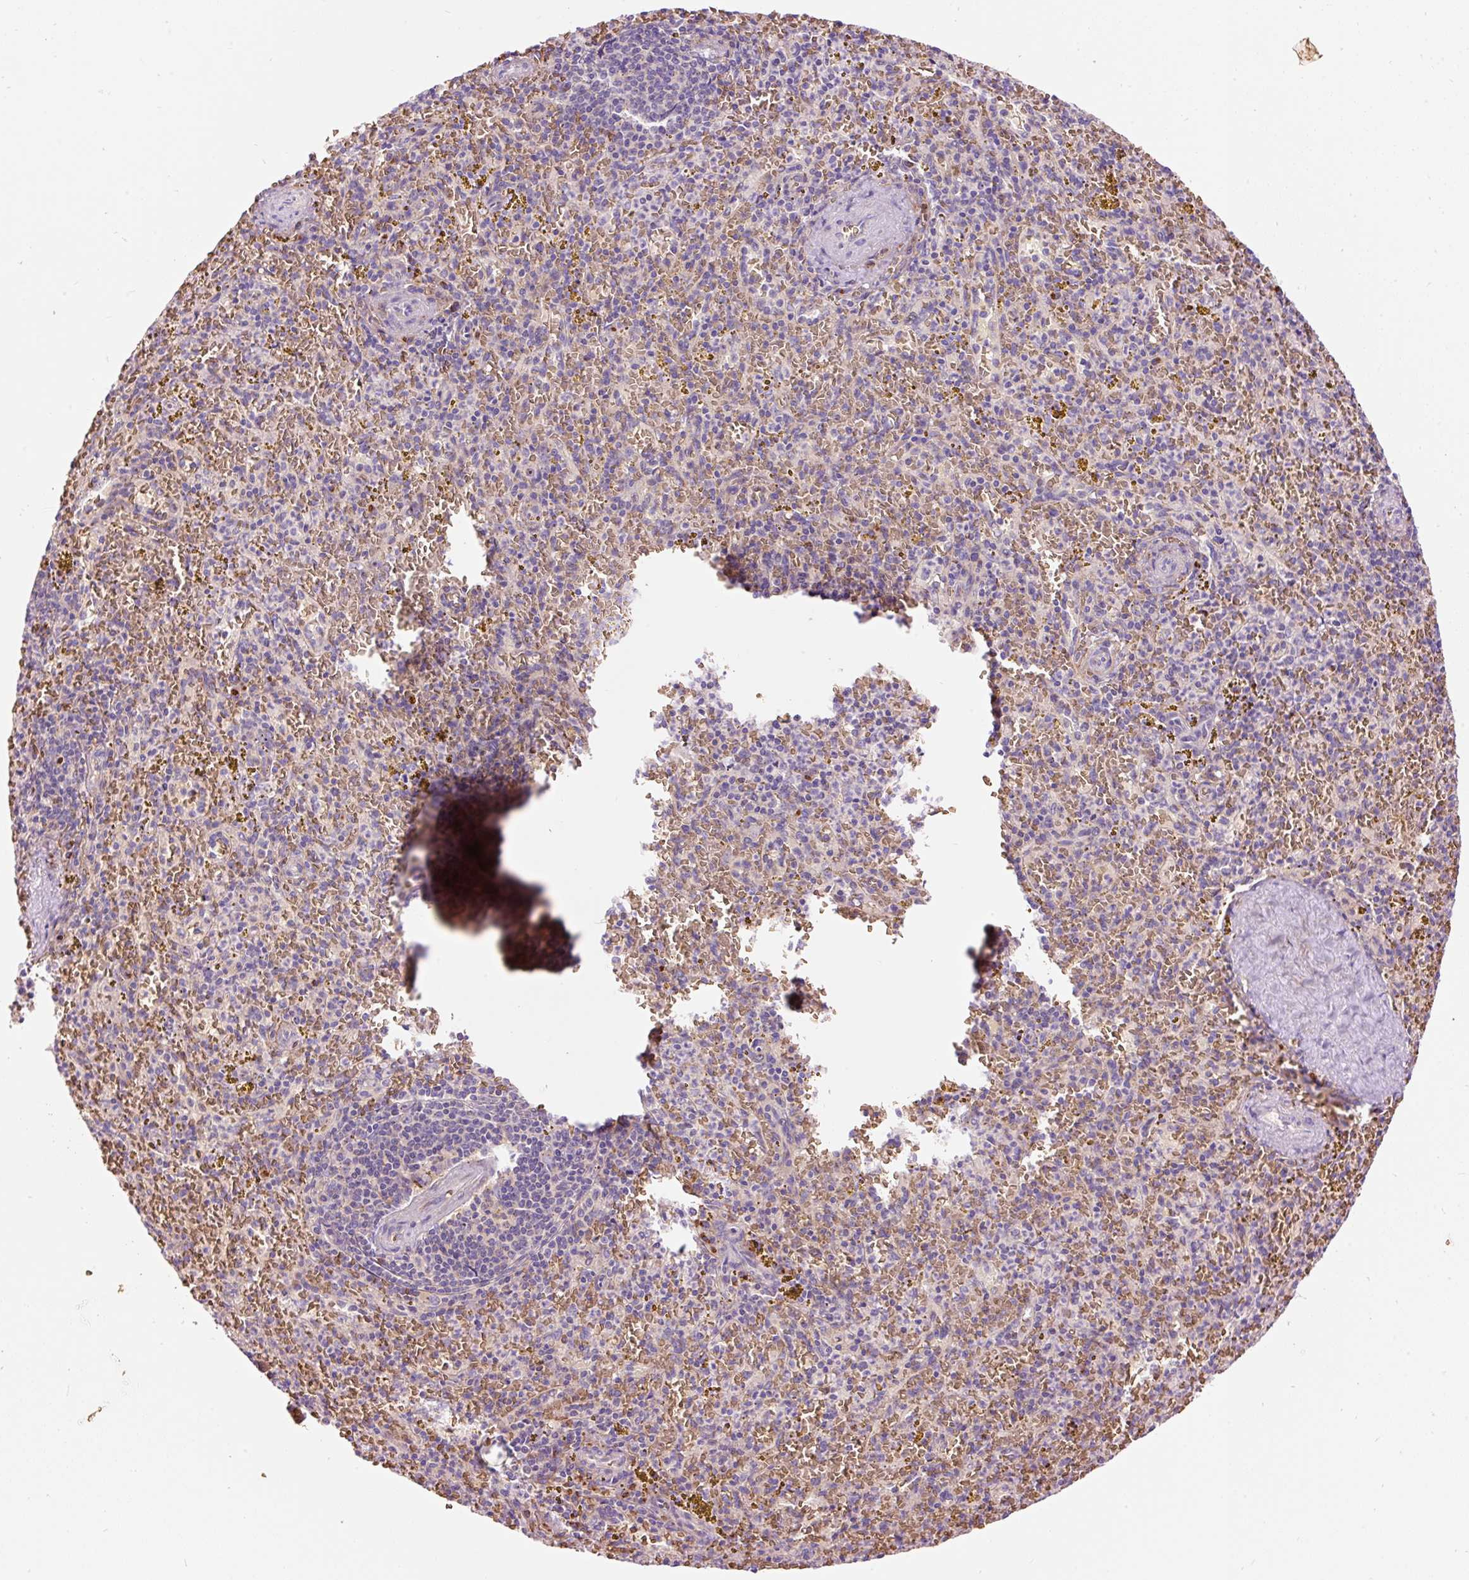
{"staining": {"intensity": "negative", "quantity": "none", "location": "none"}, "tissue": "spleen", "cell_type": "Cells in red pulp", "image_type": "normal", "snomed": [{"axis": "morphology", "description": "Normal tissue, NOS"}, {"axis": "topography", "description": "Spleen"}], "caption": "This is an immunohistochemistry (IHC) photomicrograph of benign spleen. There is no staining in cells in red pulp.", "gene": "PRRC2A", "patient": {"sex": "male", "age": 57}}